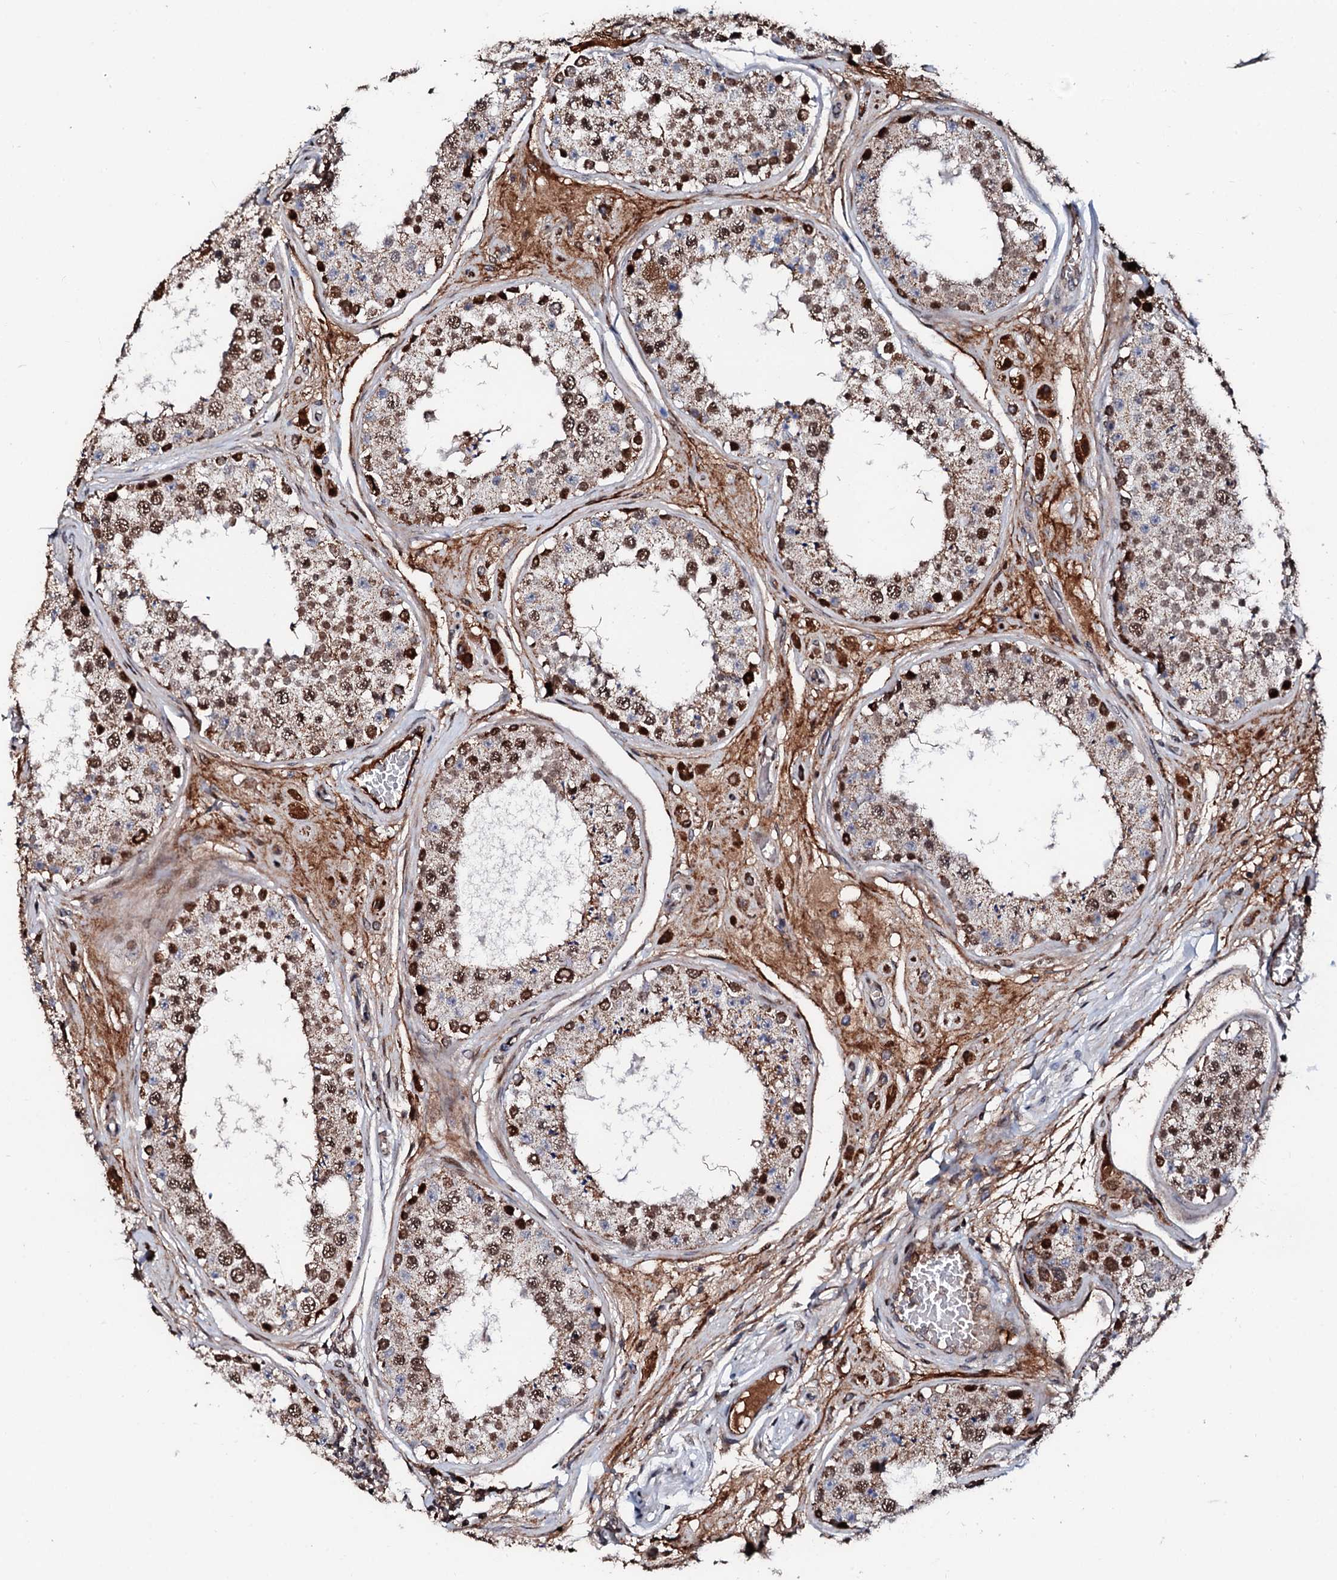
{"staining": {"intensity": "strong", "quantity": "25%-75%", "location": "nuclear"}, "tissue": "testis", "cell_type": "Cells in seminiferous ducts", "image_type": "normal", "snomed": [{"axis": "morphology", "description": "Normal tissue, NOS"}, {"axis": "topography", "description": "Testis"}], "caption": "Immunohistochemical staining of unremarkable testis exhibits high levels of strong nuclear expression in about 25%-75% of cells in seminiferous ducts.", "gene": "KIF18A", "patient": {"sex": "male", "age": 25}}